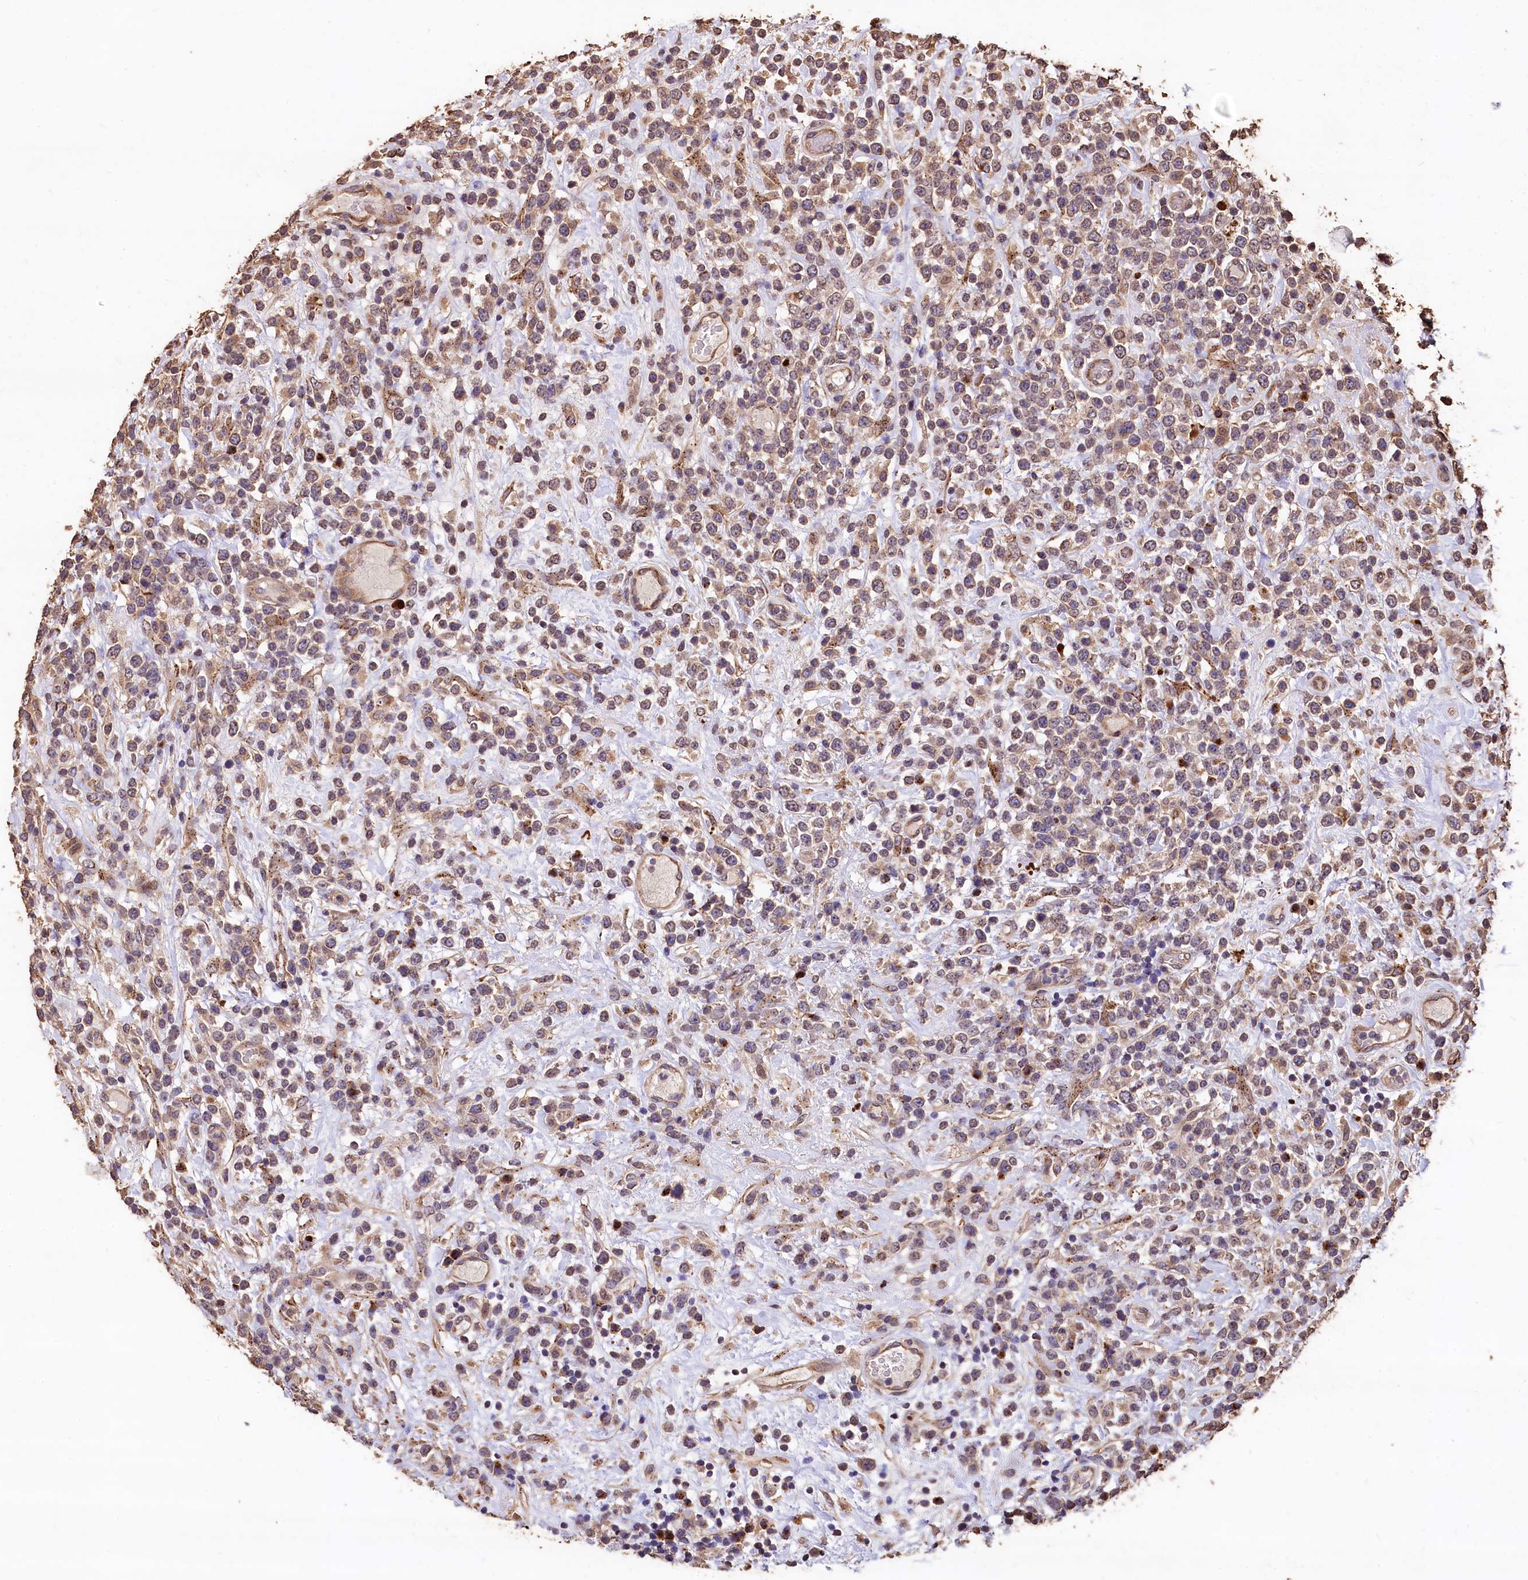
{"staining": {"intensity": "weak", "quantity": "25%-75%", "location": "cytoplasmic/membranous"}, "tissue": "lymphoma", "cell_type": "Tumor cells", "image_type": "cancer", "snomed": [{"axis": "morphology", "description": "Malignant lymphoma, non-Hodgkin's type, High grade"}, {"axis": "topography", "description": "Colon"}], "caption": "Malignant lymphoma, non-Hodgkin's type (high-grade) stained for a protein (brown) reveals weak cytoplasmic/membranous positive staining in about 25%-75% of tumor cells.", "gene": "LSM4", "patient": {"sex": "female", "age": 53}}